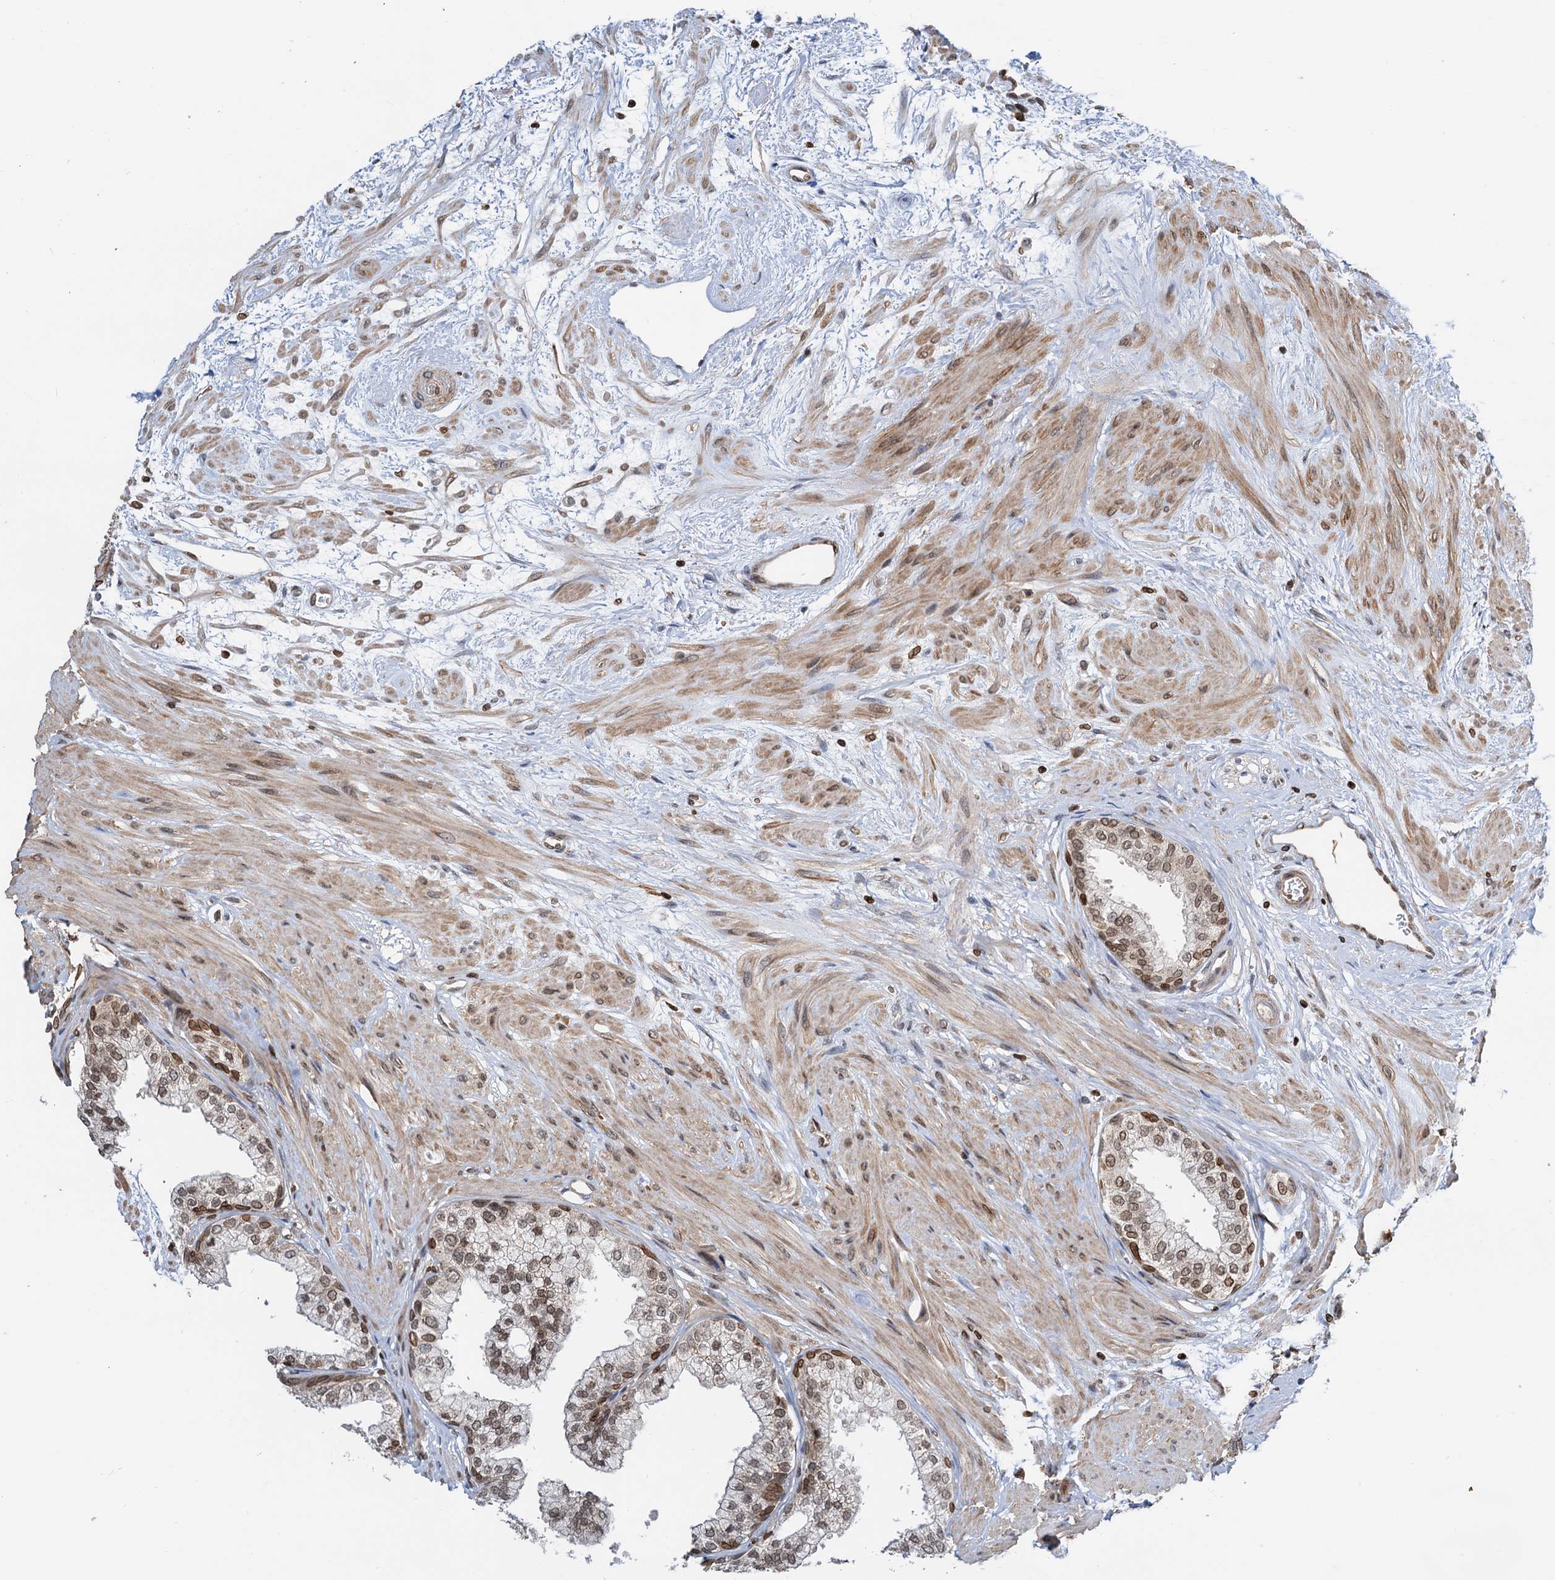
{"staining": {"intensity": "moderate", "quantity": ">75%", "location": "nuclear"}, "tissue": "prostate", "cell_type": "Glandular cells", "image_type": "normal", "snomed": [{"axis": "morphology", "description": "Normal tissue, NOS"}, {"axis": "topography", "description": "Prostate"}], "caption": "DAB (3,3'-diaminobenzidine) immunohistochemical staining of benign human prostate reveals moderate nuclear protein expression in approximately >75% of glandular cells.", "gene": "ZC3H13", "patient": {"sex": "male", "age": 60}}